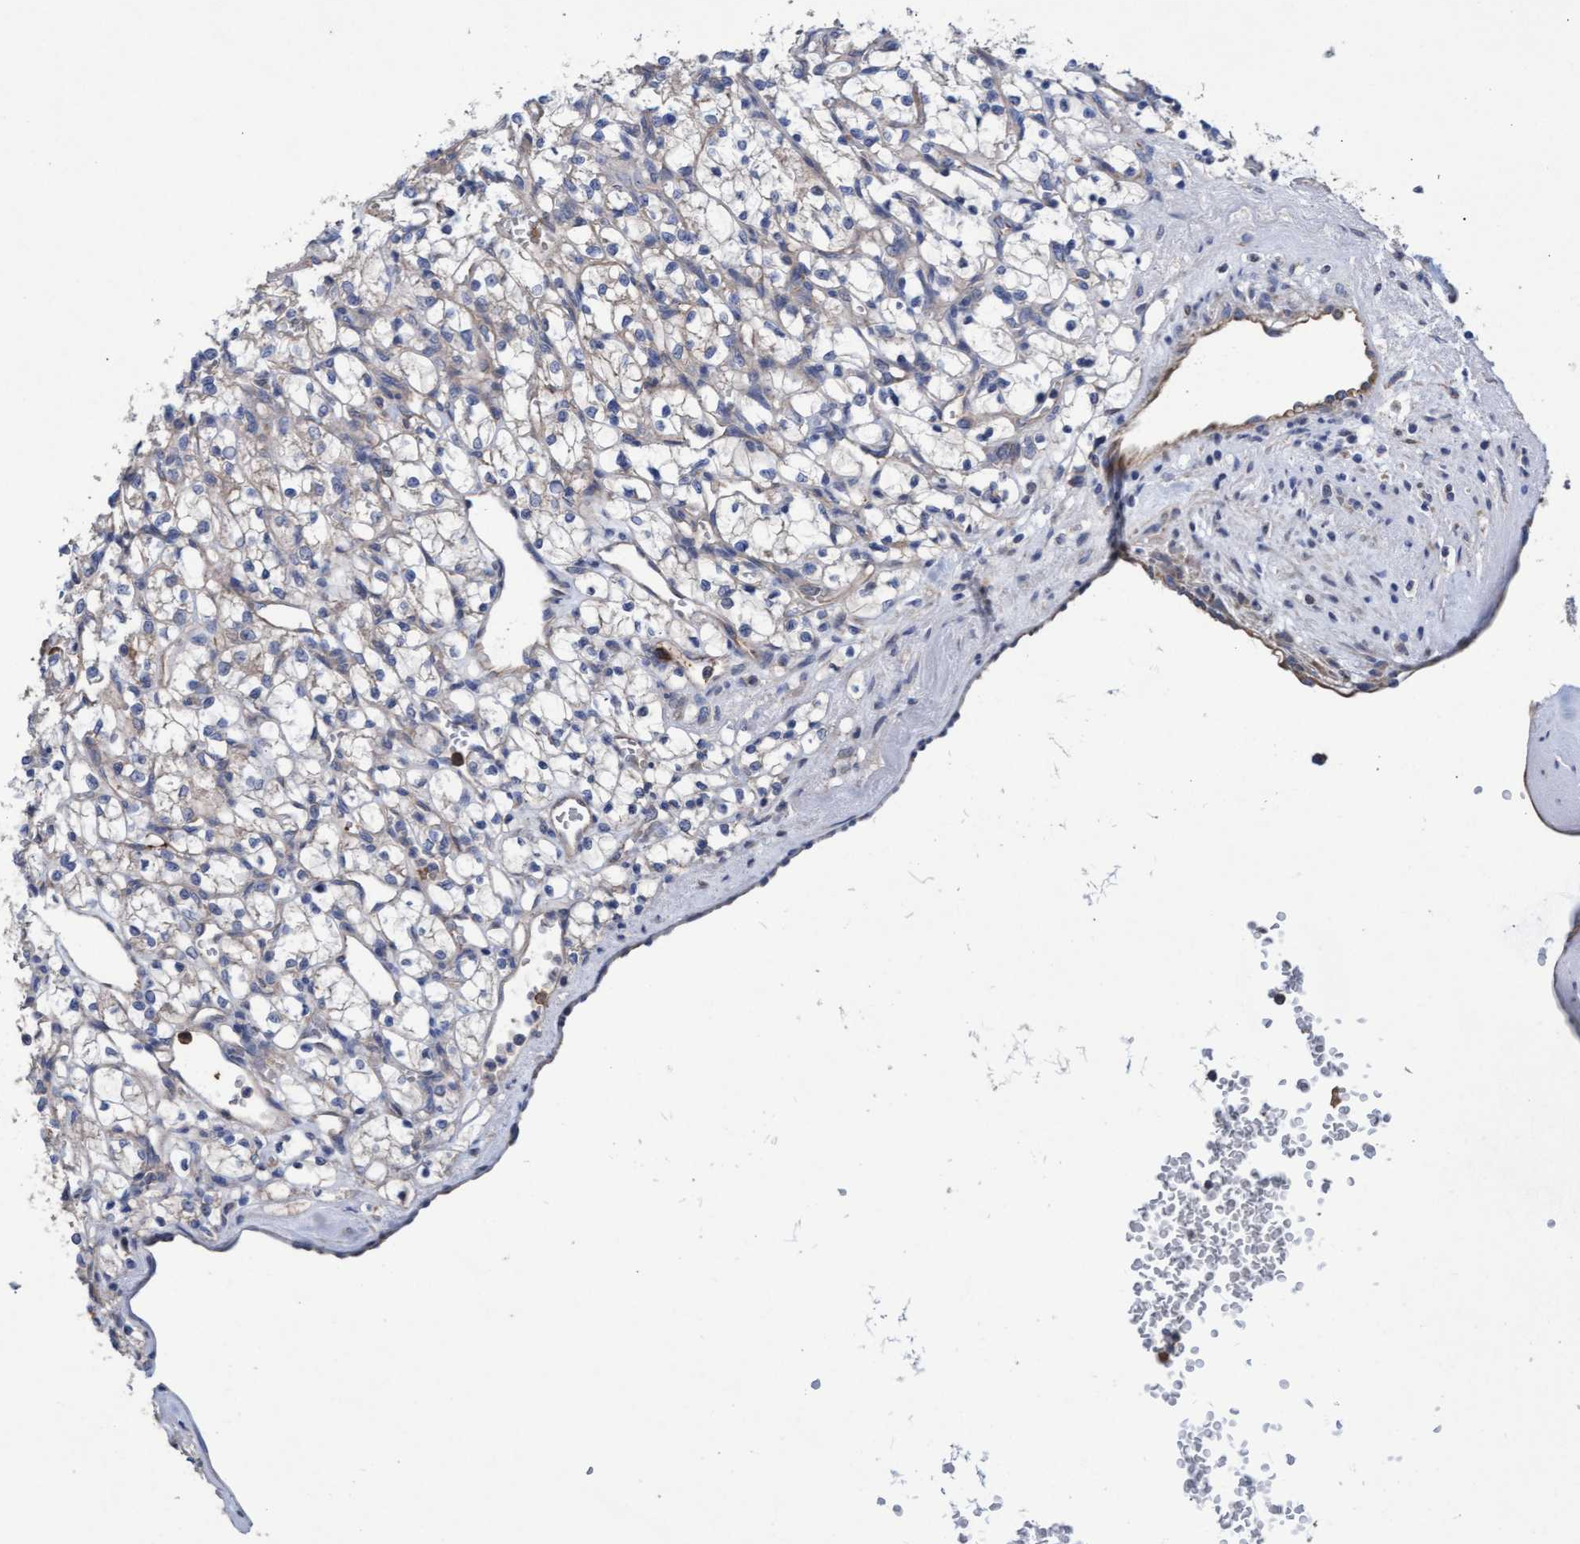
{"staining": {"intensity": "negative", "quantity": "none", "location": "none"}, "tissue": "renal cancer", "cell_type": "Tumor cells", "image_type": "cancer", "snomed": [{"axis": "morphology", "description": "Adenocarcinoma, NOS"}, {"axis": "topography", "description": "Kidney"}], "caption": "The immunohistochemistry image has no significant expression in tumor cells of renal cancer tissue.", "gene": "MRPL38", "patient": {"sex": "female", "age": 69}}